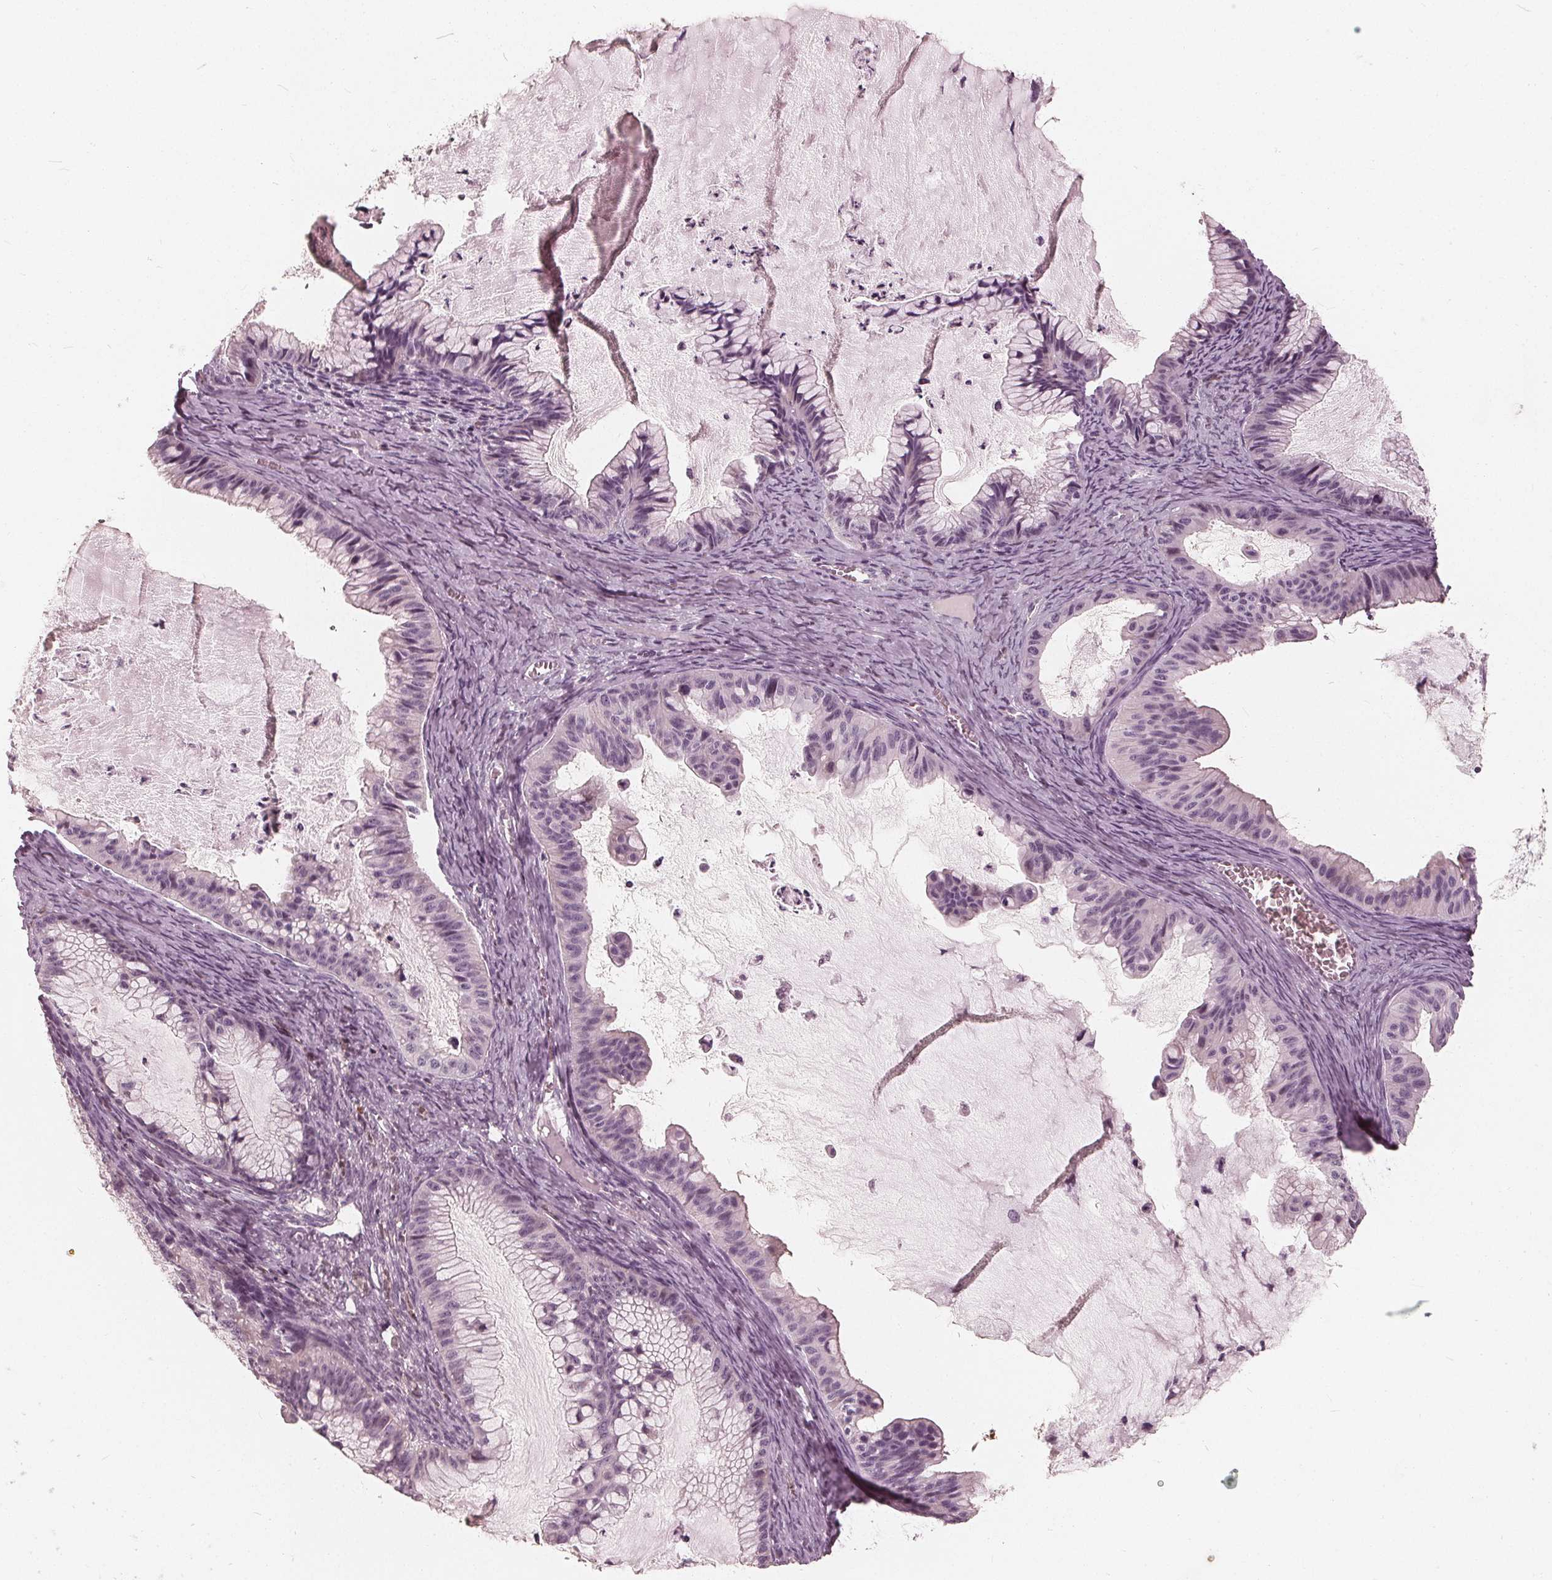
{"staining": {"intensity": "negative", "quantity": "none", "location": "none"}, "tissue": "ovarian cancer", "cell_type": "Tumor cells", "image_type": "cancer", "snomed": [{"axis": "morphology", "description": "Cystadenocarcinoma, mucinous, NOS"}, {"axis": "topography", "description": "Ovary"}], "caption": "Tumor cells show no significant staining in mucinous cystadenocarcinoma (ovarian).", "gene": "SAT2", "patient": {"sex": "female", "age": 72}}